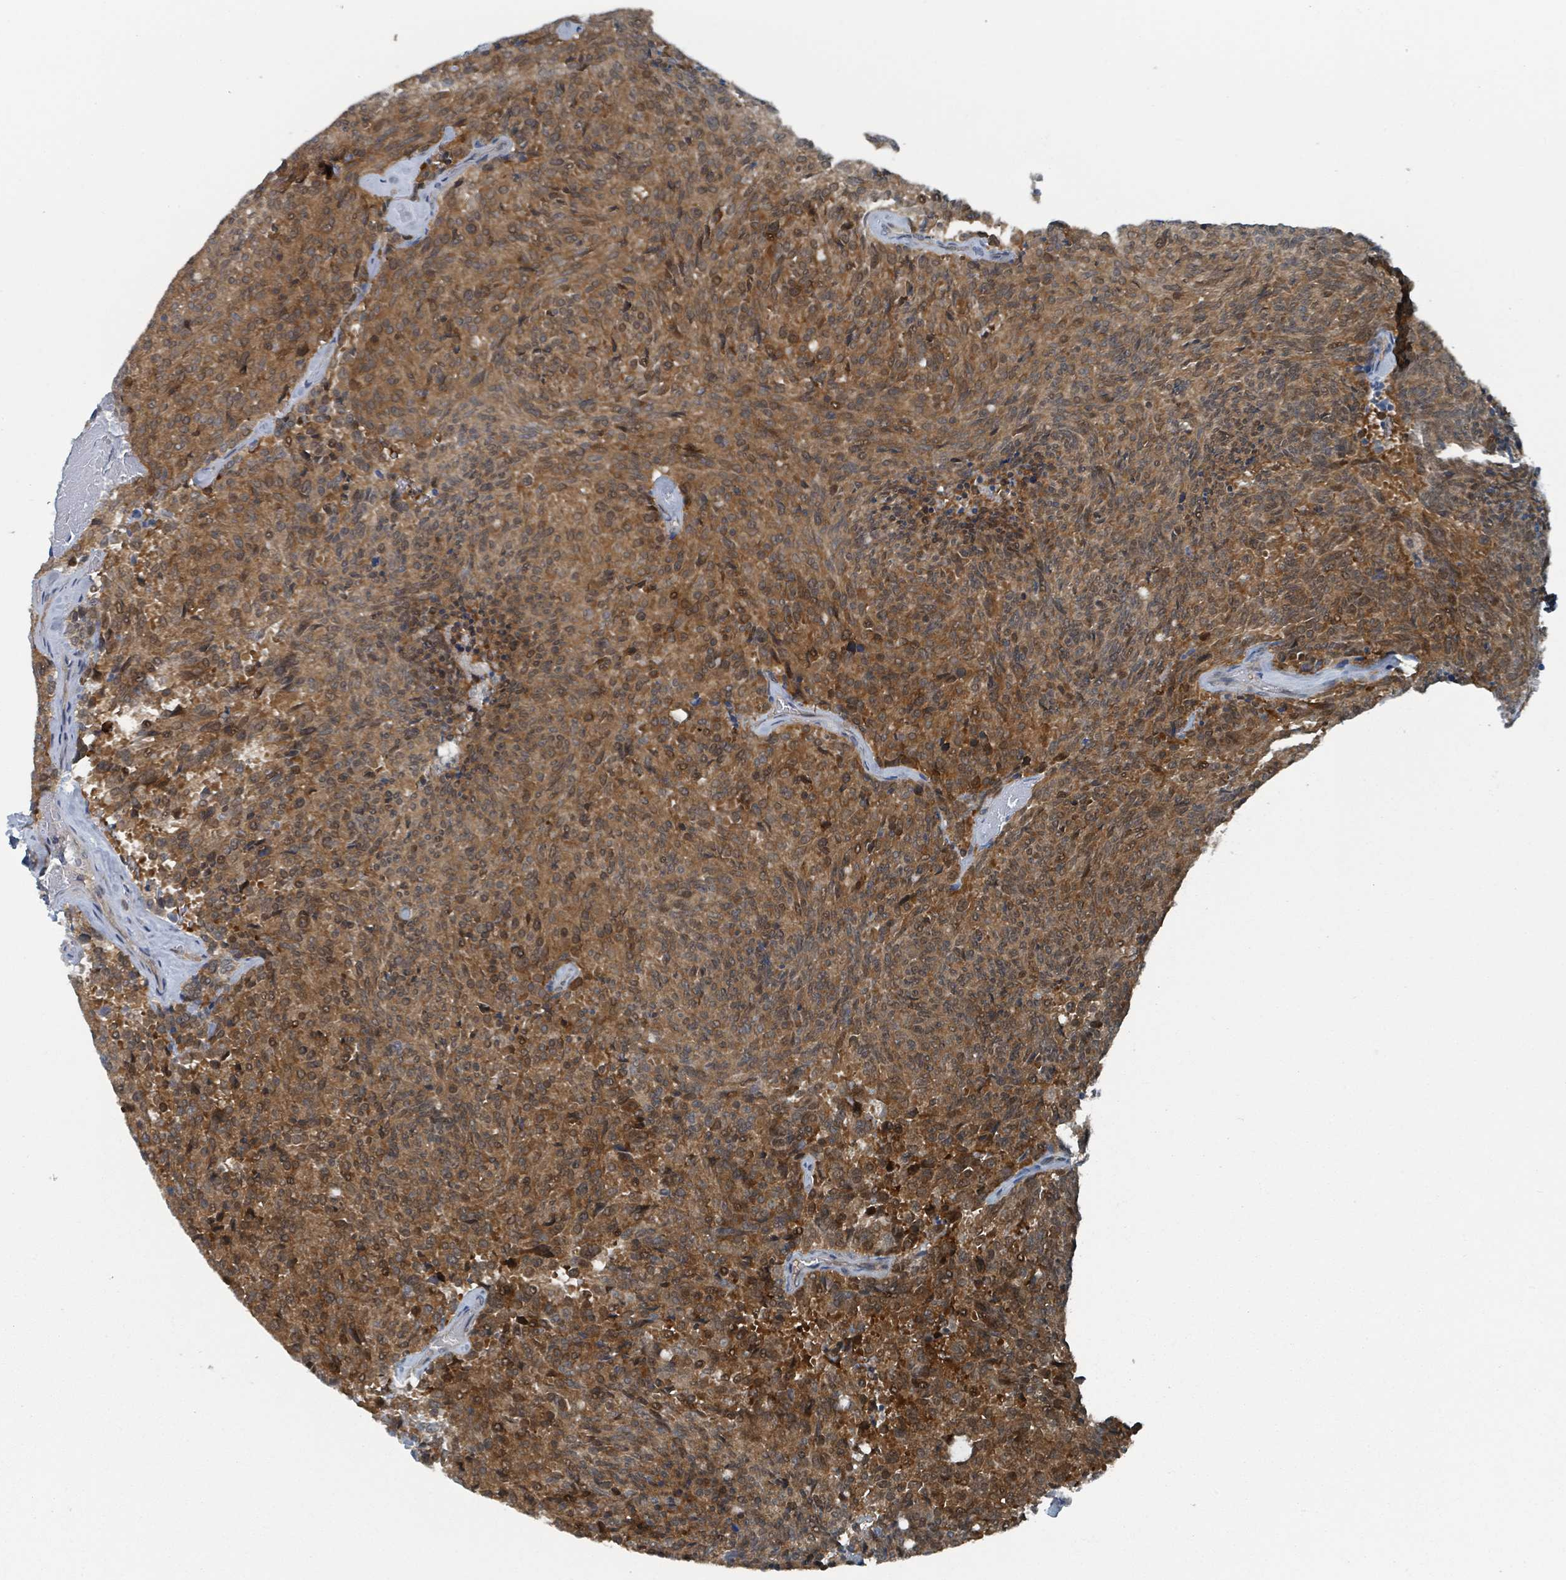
{"staining": {"intensity": "moderate", "quantity": ">75%", "location": "cytoplasmic/membranous,nuclear"}, "tissue": "carcinoid", "cell_type": "Tumor cells", "image_type": "cancer", "snomed": [{"axis": "morphology", "description": "Carcinoid, malignant, NOS"}, {"axis": "topography", "description": "Pancreas"}], "caption": "About >75% of tumor cells in human malignant carcinoid demonstrate moderate cytoplasmic/membranous and nuclear protein expression as visualized by brown immunohistochemical staining.", "gene": "GOLGA7", "patient": {"sex": "female", "age": 54}}